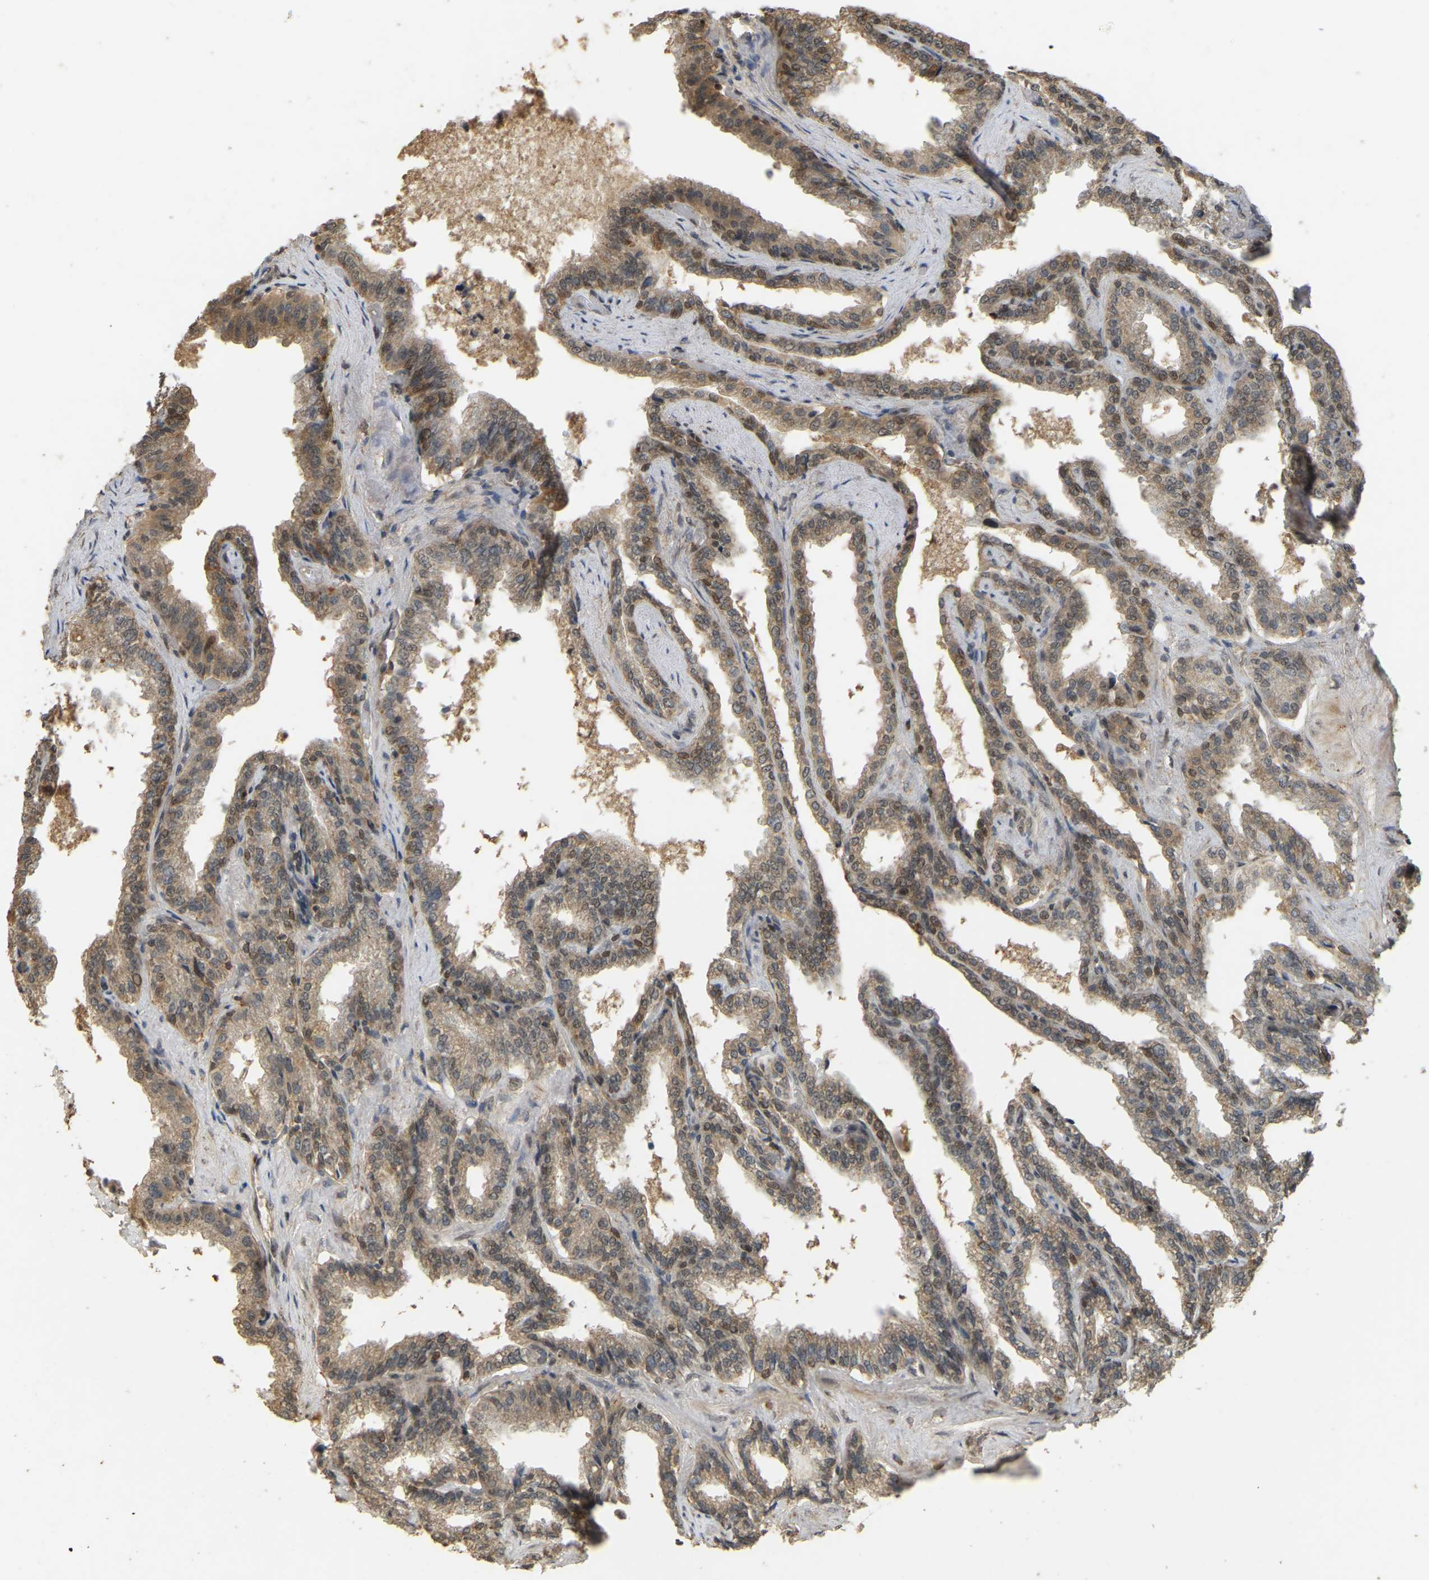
{"staining": {"intensity": "moderate", "quantity": ">75%", "location": "cytoplasmic/membranous,nuclear"}, "tissue": "seminal vesicle", "cell_type": "Glandular cells", "image_type": "normal", "snomed": [{"axis": "morphology", "description": "Normal tissue, NOS"}, {"axis": "topography", "description": "Seminal veicle"}], "caption": "High-power microscopy captured an immunohistochemistry (IHC) histopathology image of unremarkable seminal vesicle, revealing moderate cytoplasmic/membranous,nuclear staining in about >75% of glandular cells. (Brightfield microscopy of DAB IHC at high magnification).", "gene": "BRF2", "patient": {"sex": "male", "age": 46}}